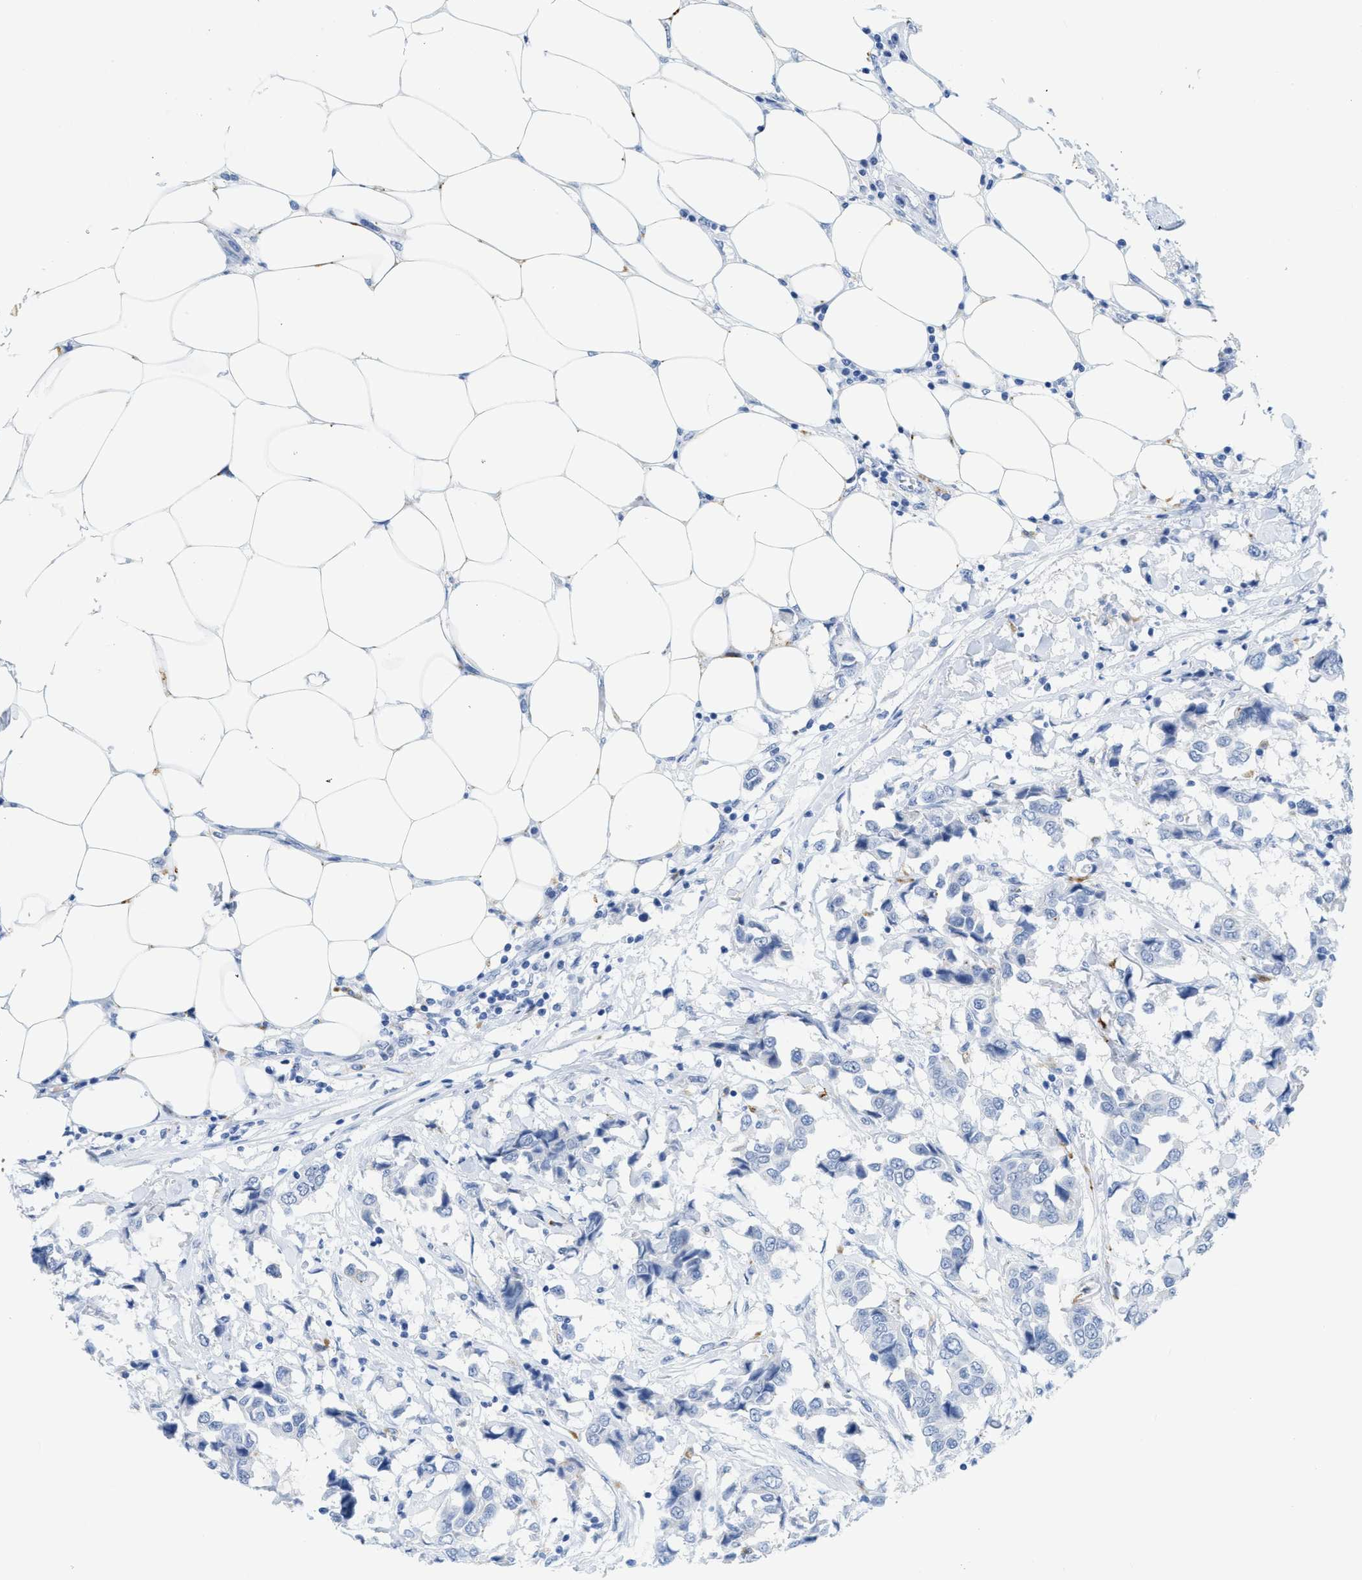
{"staining": {"intensity": "negative", "quantity": "none", "location": "none"}, "tissue": "breast cancer", "cell_type": "Tumor cells", "image_type": "cancer", "snomed": [{"axis": "morphology", "description": "Duct carcinoma"}, {"axis": "topography", "description": "Breast"}], "caption": "DAB (3,3'-diaminobenzidine) immunohistochemical staining of breast intraductal carcinoma shows no significant positivity in tumor cells.", "gene": "WDR4", "patient": {"sex": "female", "age": 80}}